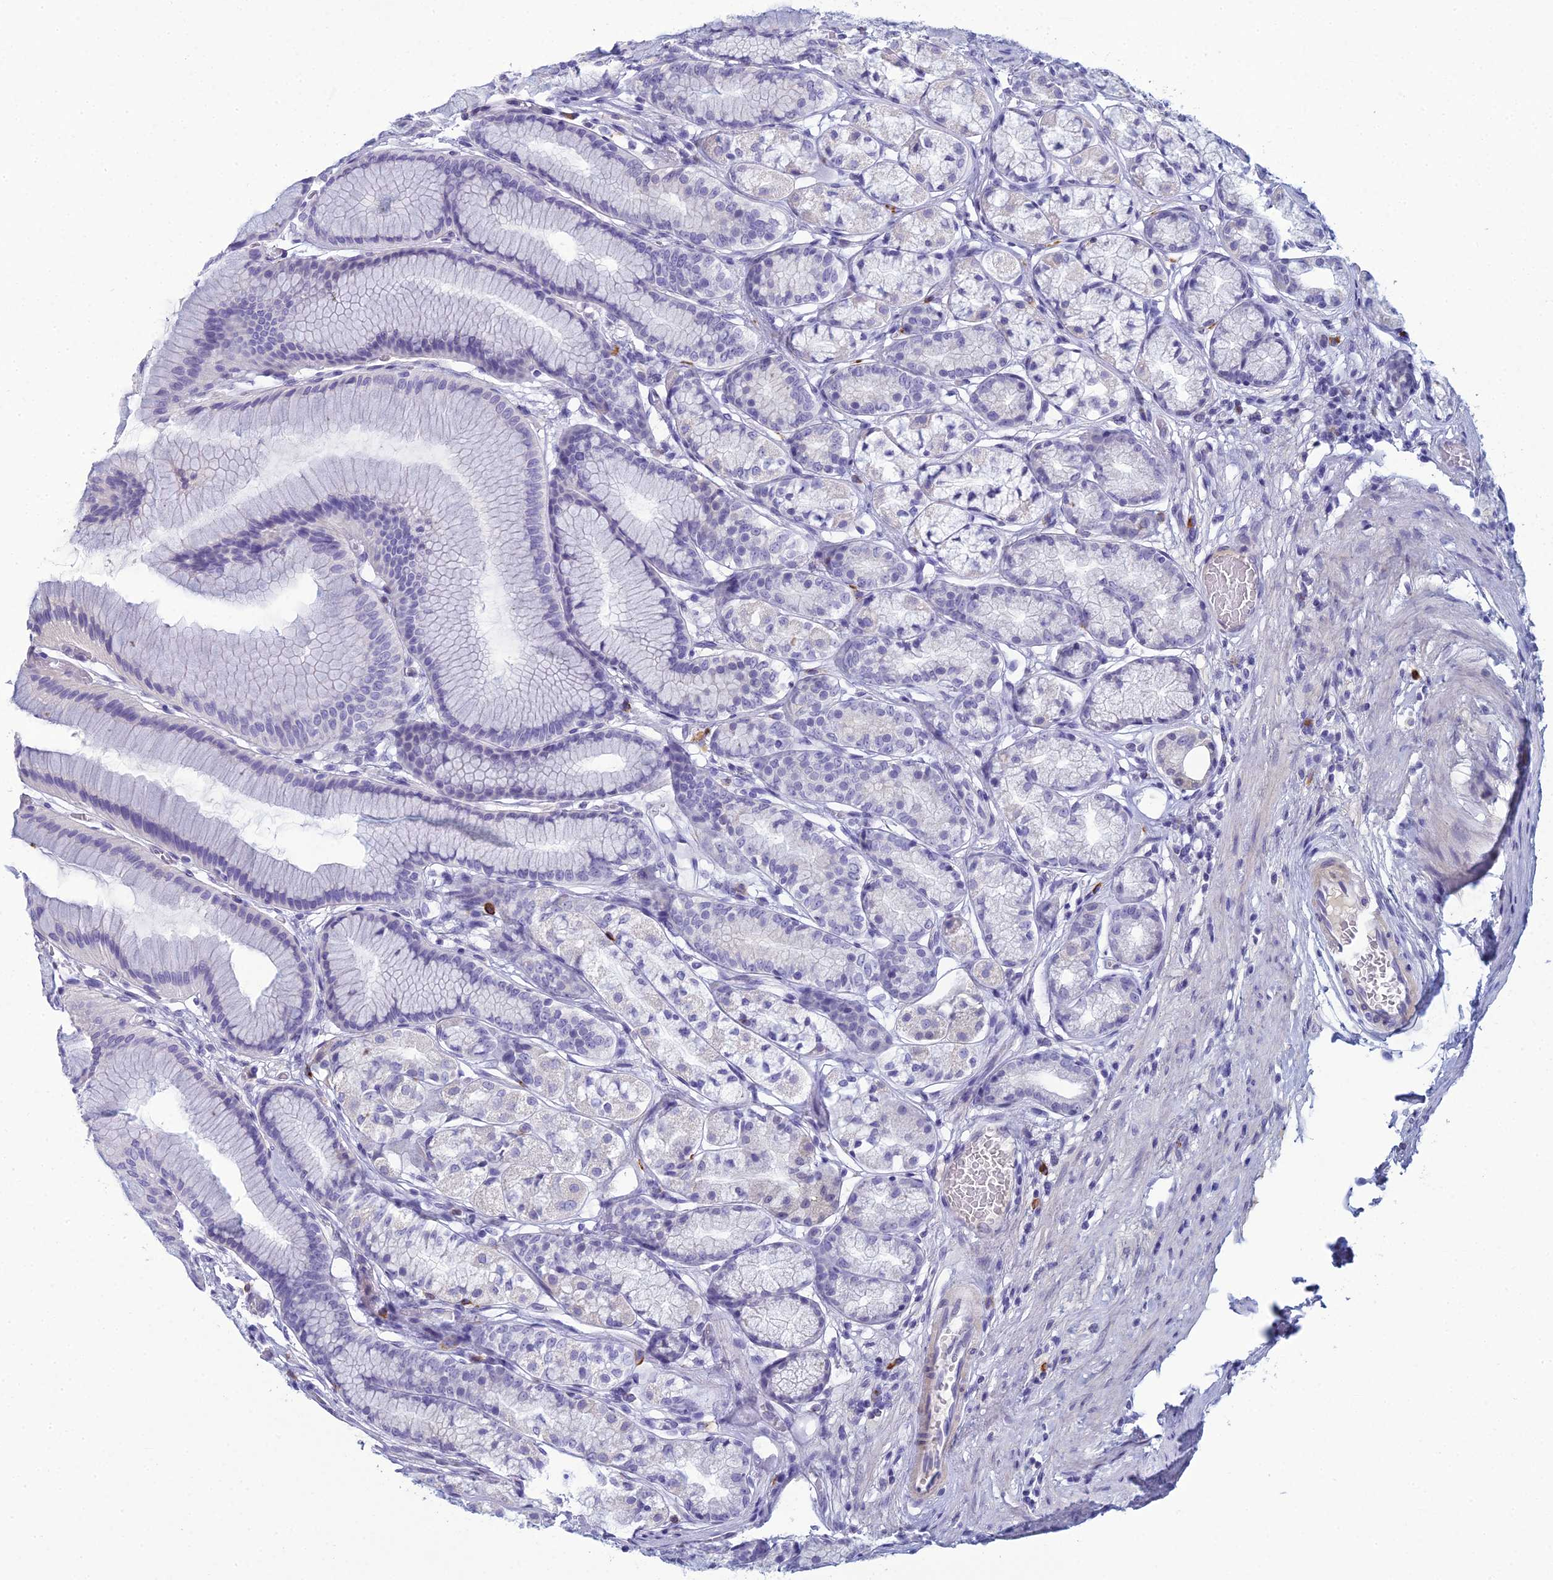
{"staining": {"intensity": "negative", "quantity": "none", "location": "none"}, "tissue": "stomach", "cell_type": "Glandular cells", "image_type": "normal", "snomed": [{"axis": "morphology", "description": "Normal tissue, NOS"}, {"axis": "morphology", "description": "Adenocarcinoma, NOS"}, {"axis": "morphology", "description": "Adenocarcinoma, High grade"}, {"axis": "topography", "description": "Stomach, upper"}, {"axis": "topography", "description": "Stomach"}], "caption": "Protein analysis of unremarkable stomach exhibits no significant staining in glandular cells. (Immunohistochemistry (ihc), brightfield microscopy, high magnification).", "gene": "MUC13", "patient": {"sex": "female", "age": 65}}